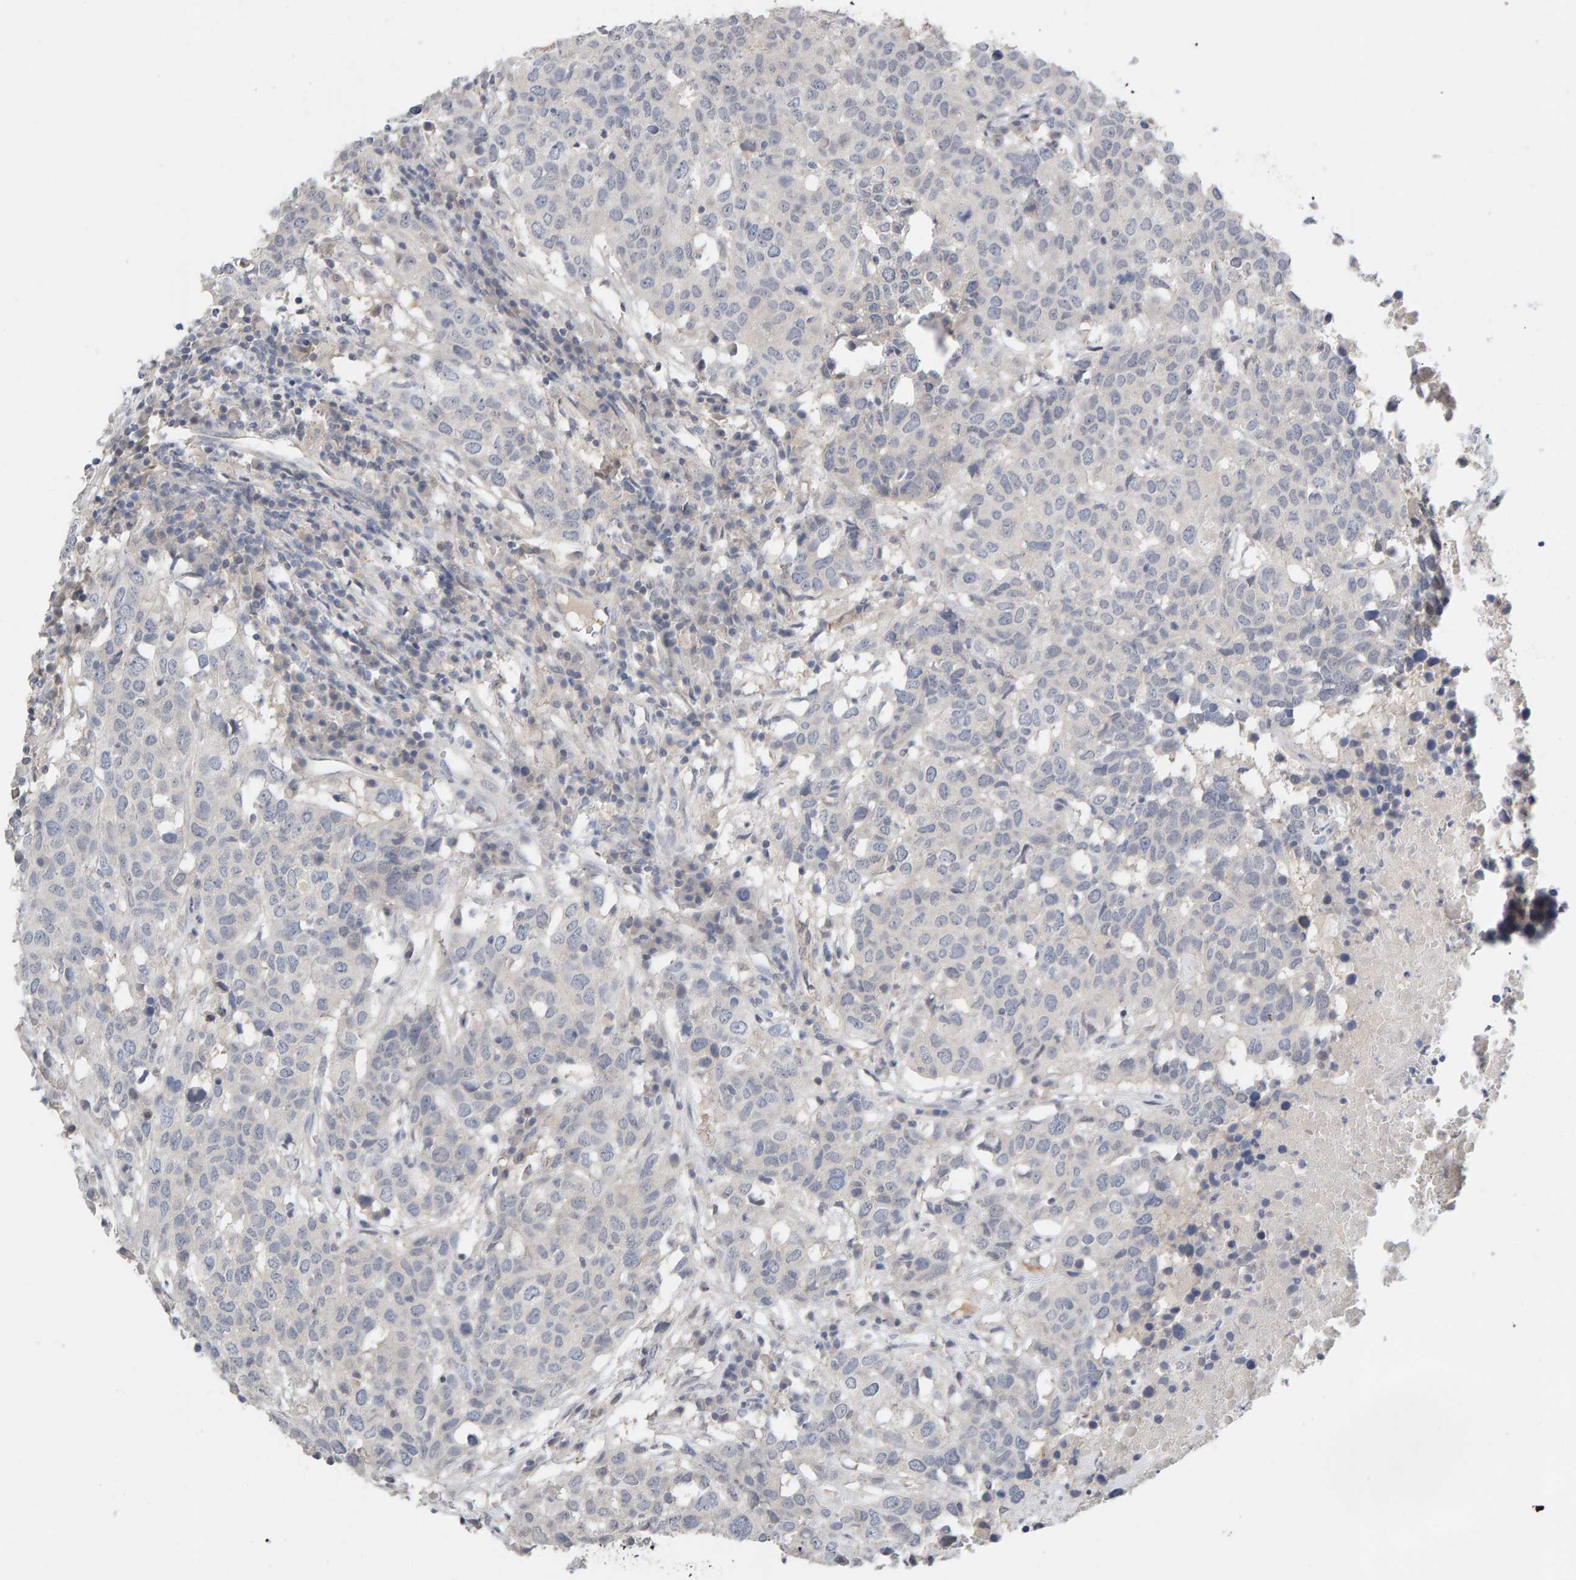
{"staining": {"intensity": "negative", "quantity": "none", "location": "none"}, "tissue": "head and neck cancer", "cell_type": "Tumor cells", "image_type": "cancer", "snomed": [{"axis": "morphology", "description": "Squamous cell carcinoma, NOS"}, {"axis": "topography", "description": "Head-Neck"}], "caption": "High magnification brightfield microscopy of head and neck cancer stained with DAB (3,3'-diaminobenzidine) (brown) and counterstained with hematoxylin (blue): tumor cells show no significant staining.", "gene": "GFUS", "patient": {"sex": "male", "age": 66}}